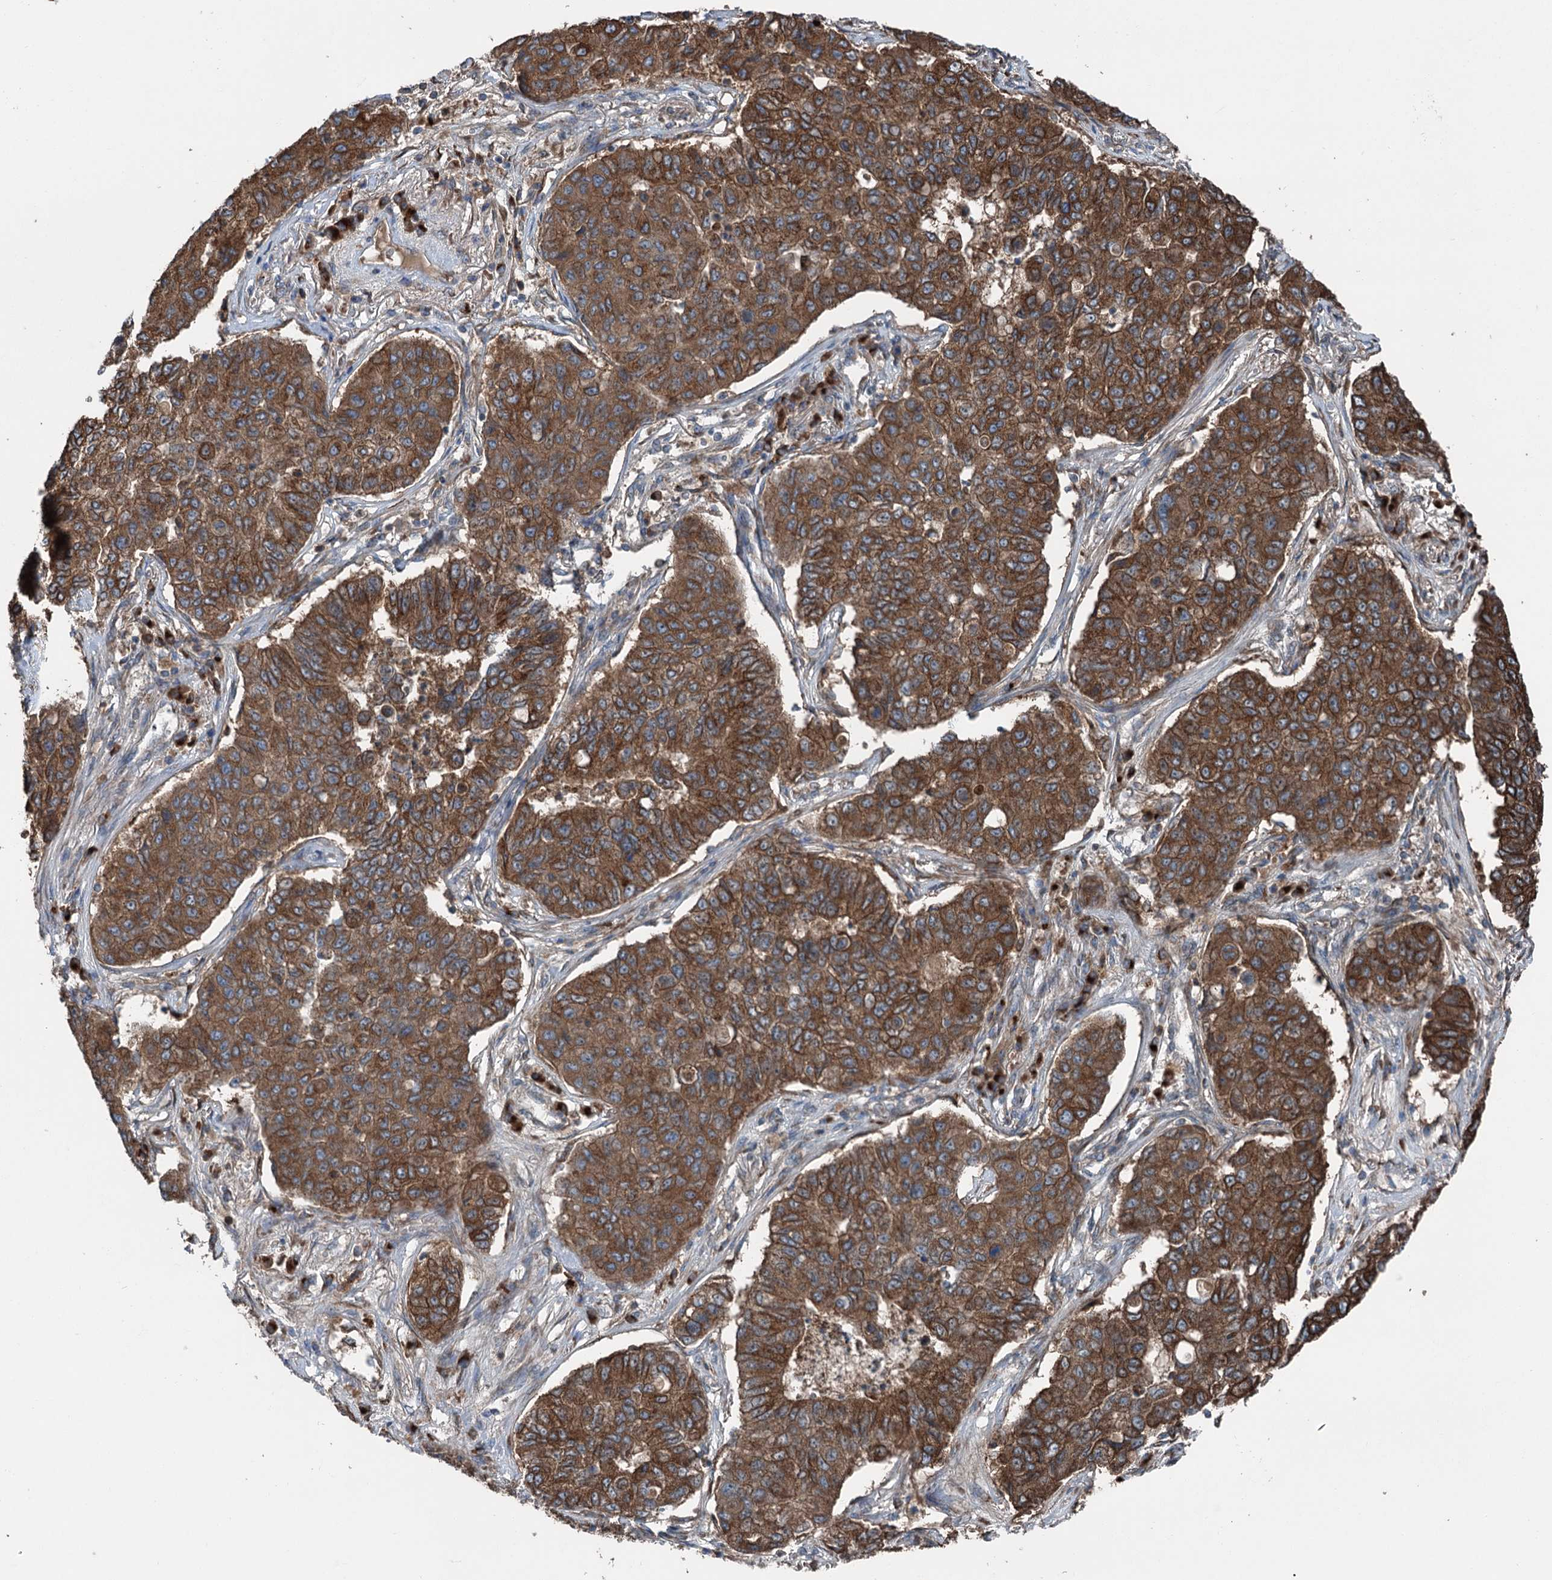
{"staining": {"intensity": "strong", "quantity": ">75%", "location": "cytoplasmic/membranous"}, "tissue": "lung cancer", "cell_type": "Tumor cells", "image_type": "cancer", "snomed": [{"axis": "morphology", "description": "Squamous cell carcinoma, NOS"}, {"axis": "topography", "description": "Lung"}], "caption": "Immunohistochemistry (IHC) histopathology image of lung squamous cell carcinoma stained for a protein (brown), which exhibits high levels of strong cytoplasmic/membranous expression in approximately >75% of tumor cells.", "gene": "CALCOCO1", "patient": {"sex": "male", "age": 74}}